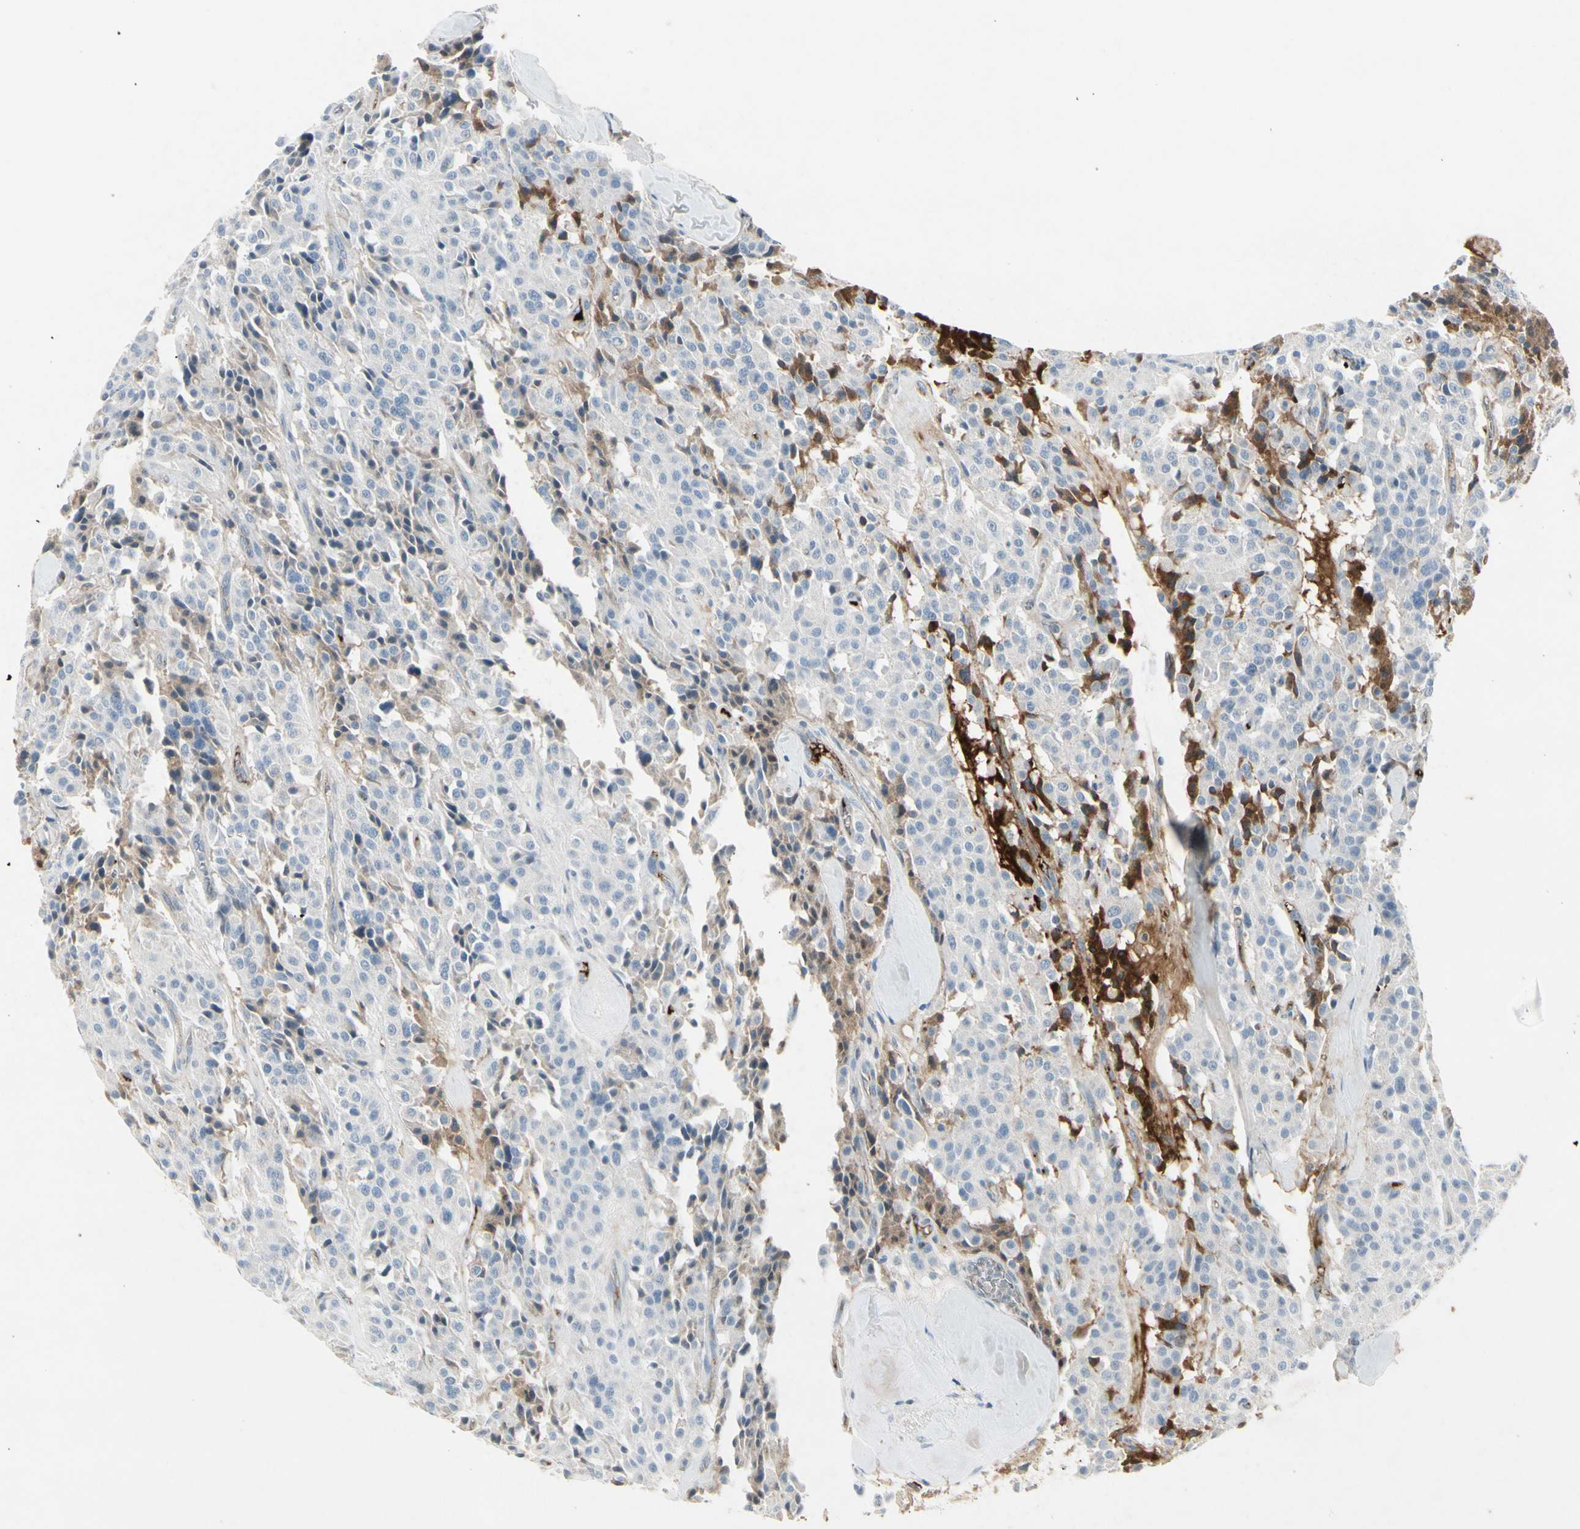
{"staining": {"intensity": "moderate", "quantity": "<25%", "location": "cytoplasmic/membranous"}, "tissue": "carcinoid", "cell_type": "Tumor cells", "image_type": "cancer", "snomed": [{"axis": "morphology", "description": "Carcinoid, malignant, NOS"}, {"axis": "topography", "description": "Lung"}], "caption": "Tumor cells display moderate cytoplasmic/membranous positivity in approximately <25% of cells in carcinoid (malignant).", "gene": "IGHM", "patient": {"sex": "male", "age": 30}}